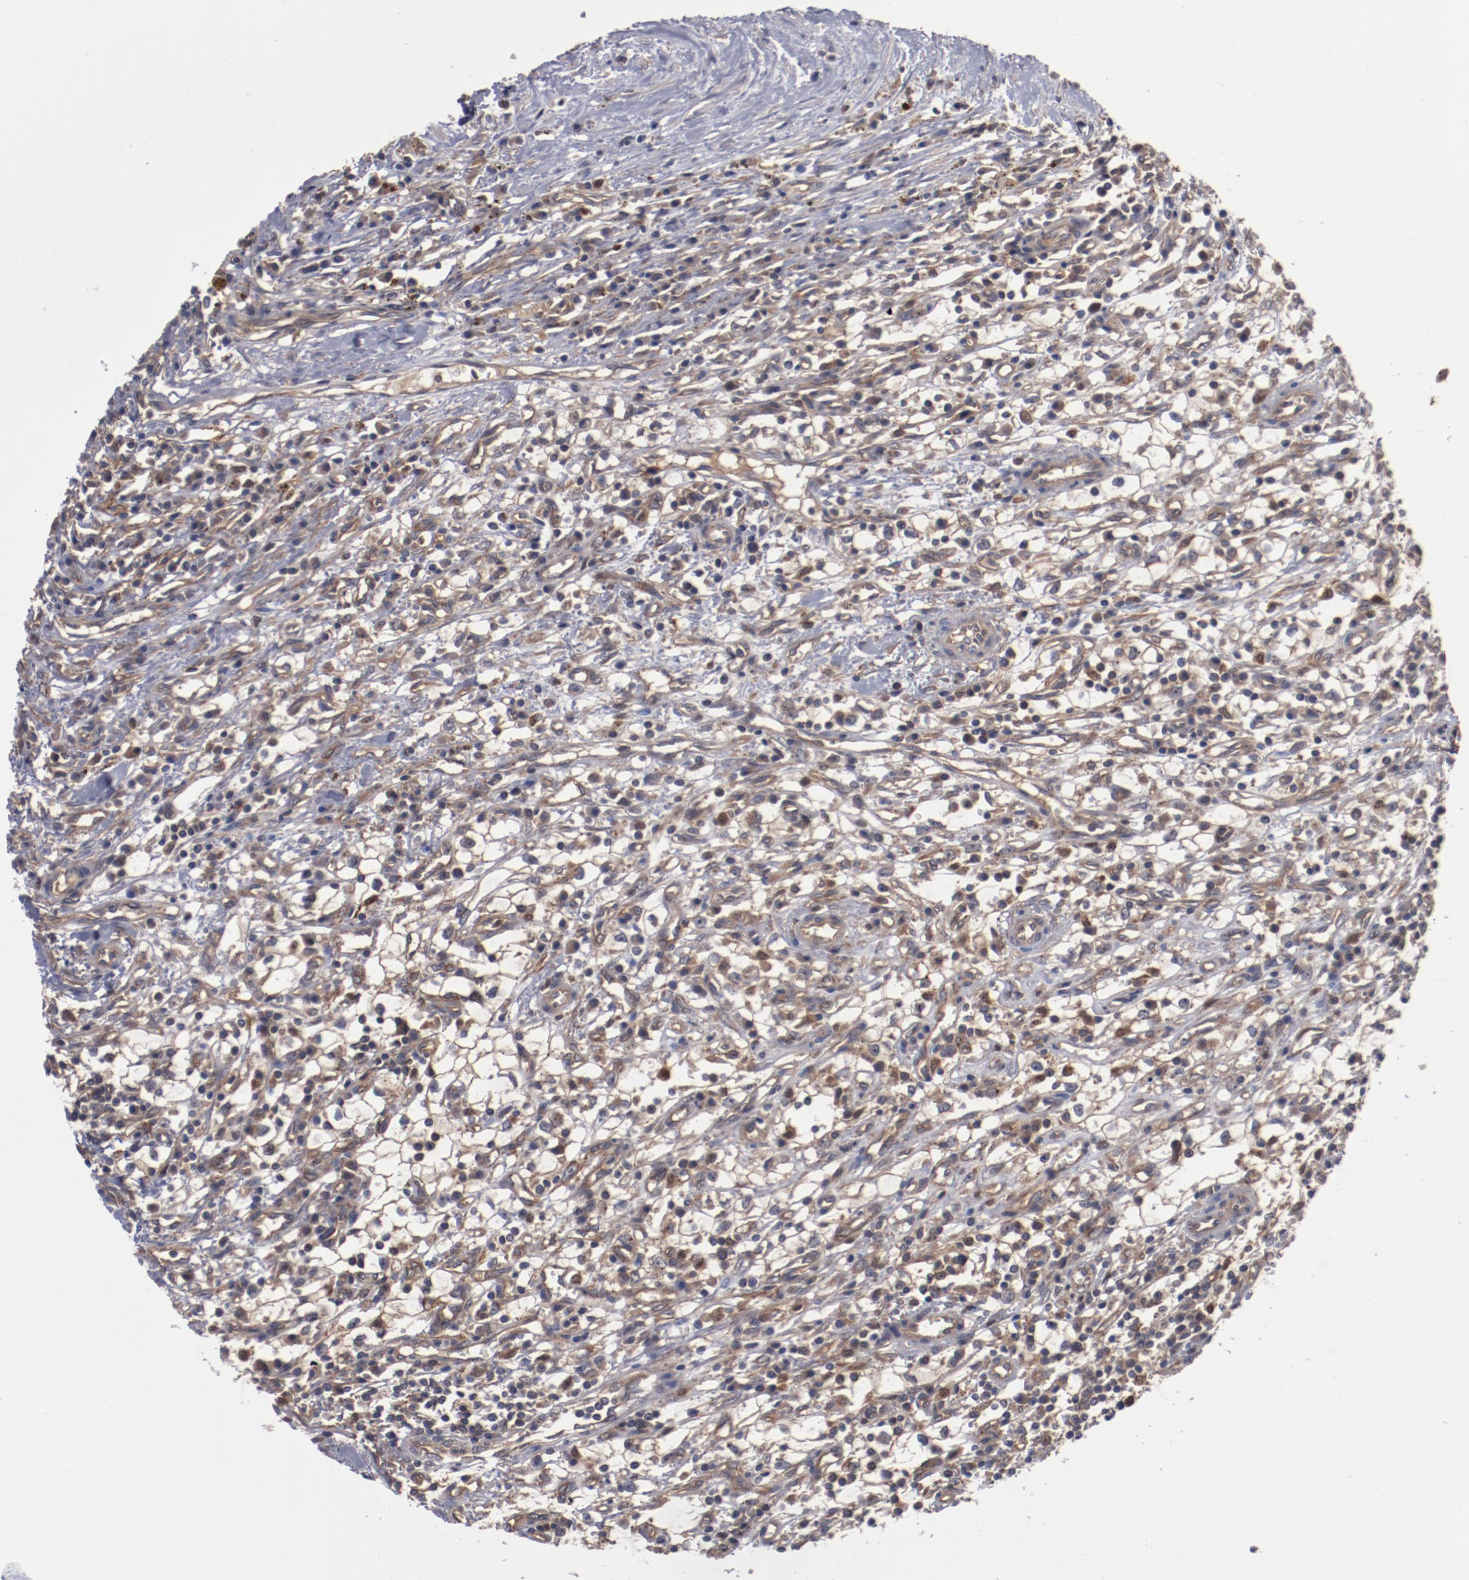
{"staining": {"intensity": "moderate", "quantity": "25%-75%", "location": "cytoplasmic/membranous"}, "tissue": "renal cancer", "cell_type": "Tumor cells", "image_type": "cancer", "snomed": [{"axis": "morphology", "description": "Adenocarcinoma, NOS"}, {"axis": "topography", "description": "Kidney"}], "caption": "An image of human renal adenocarcinoma stained for a protein reveals moderate cytoplasmic/membranous brown staining in tumor cells.", "gene": "DNAAF2", "patient": {"sex": "male", "age": 82}}